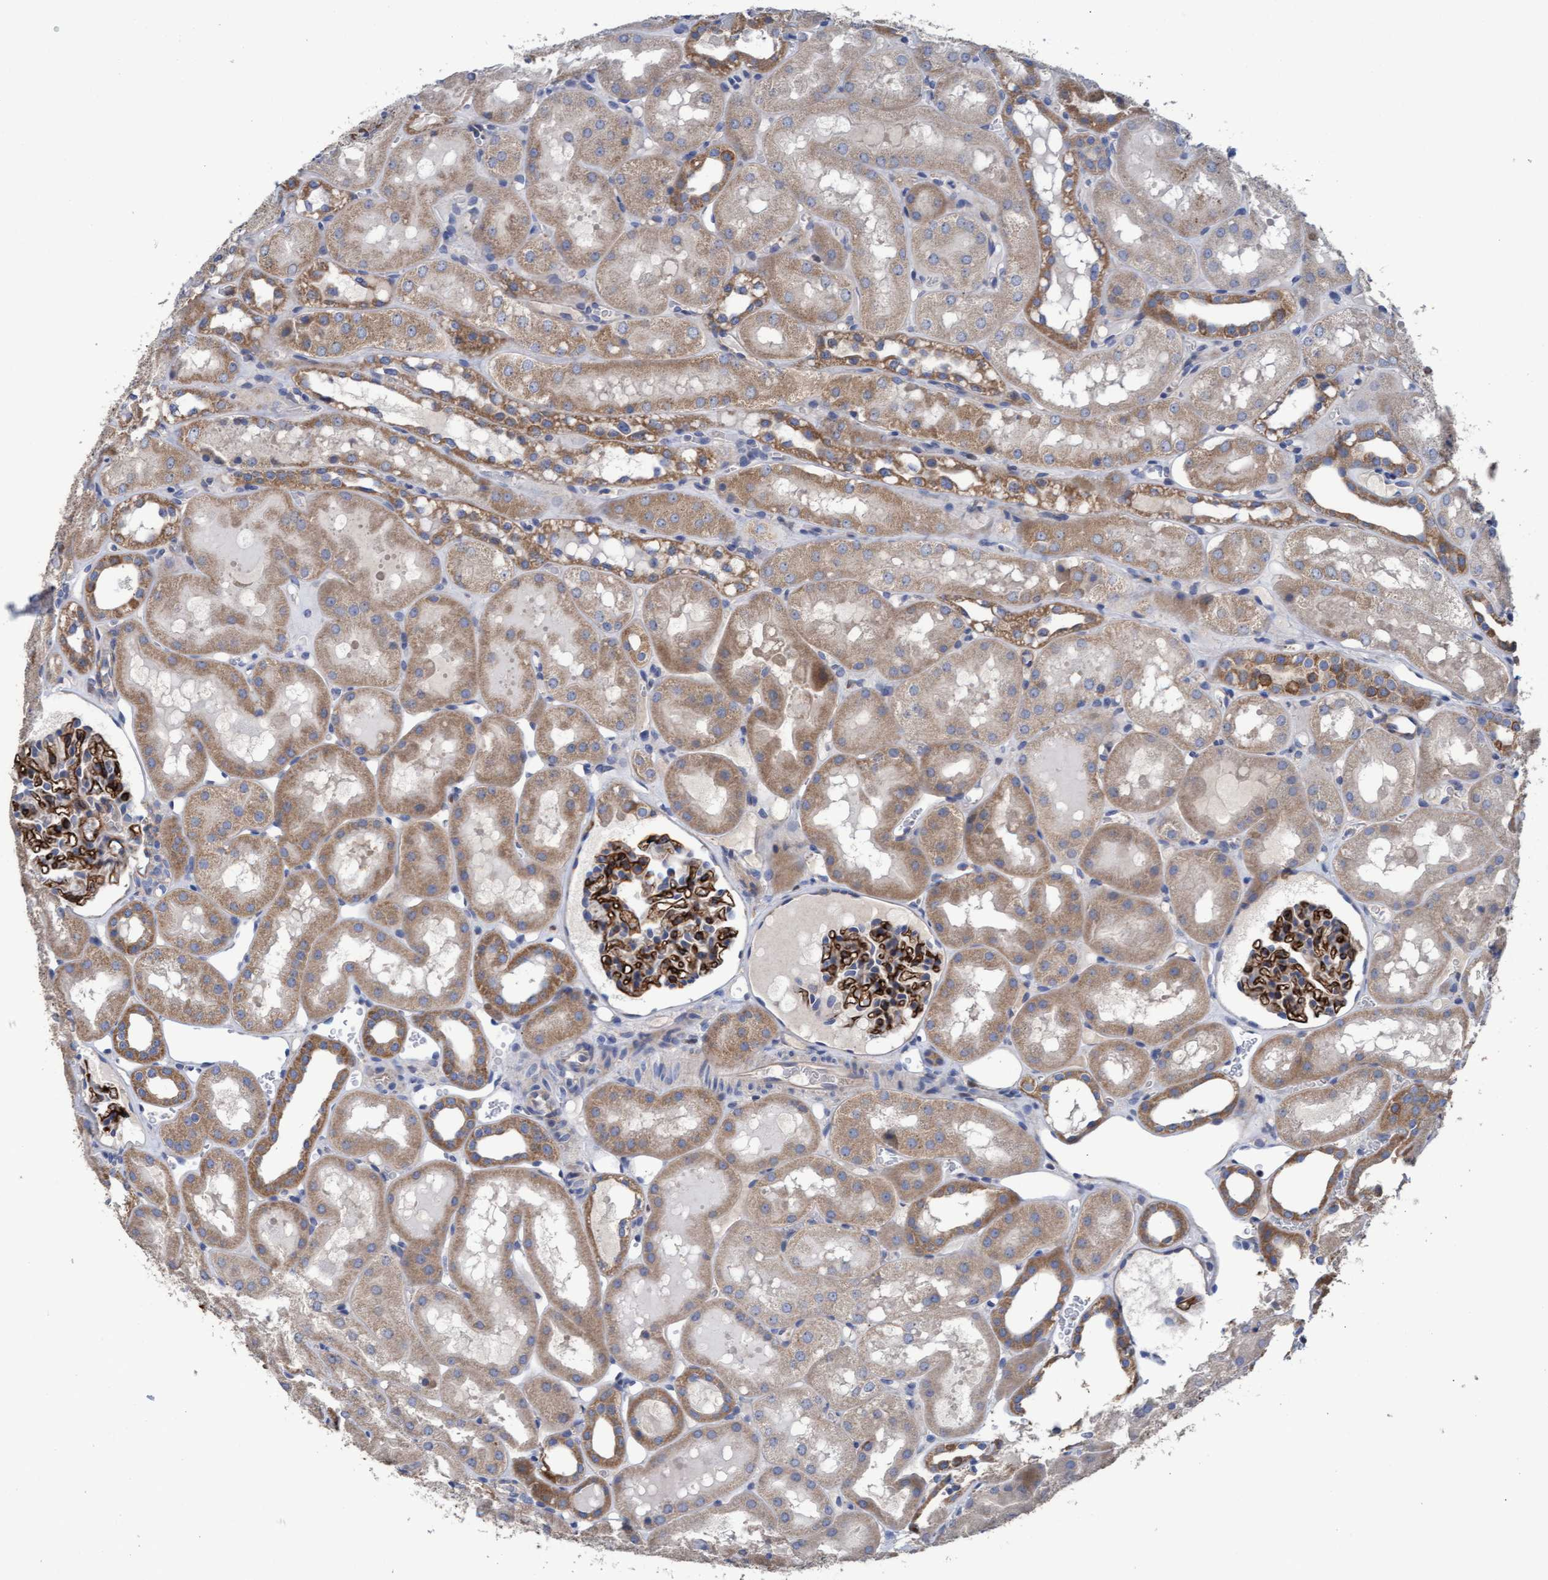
{"staining": {"intensity": "strong", "quantity": ">75%", "location": "cytoplasmic/membranous"}, "tissue": "kidney", "cell_type": "Cells in glomeruli", "image_type": "normal", "snomed": [{"axis": "morphology", "description": "Normal tissue, NOS"}, {"axis": "topography", "description": "Kidney"}, {"axis": "topography", "description": "Urinary bladder"}], "caption": "The image demonstrates immunohistochemical staining of normal kidney. There is strong cytoplasmic/membranous expression is present in approximately >75% of cells in glomeruli. (DAB (3,3'-diaminobenzidine) IHC with brightfield microscopy, high magnification).", "gene": "MRPL38", "patient": {"sex": "male", "age": 16}}